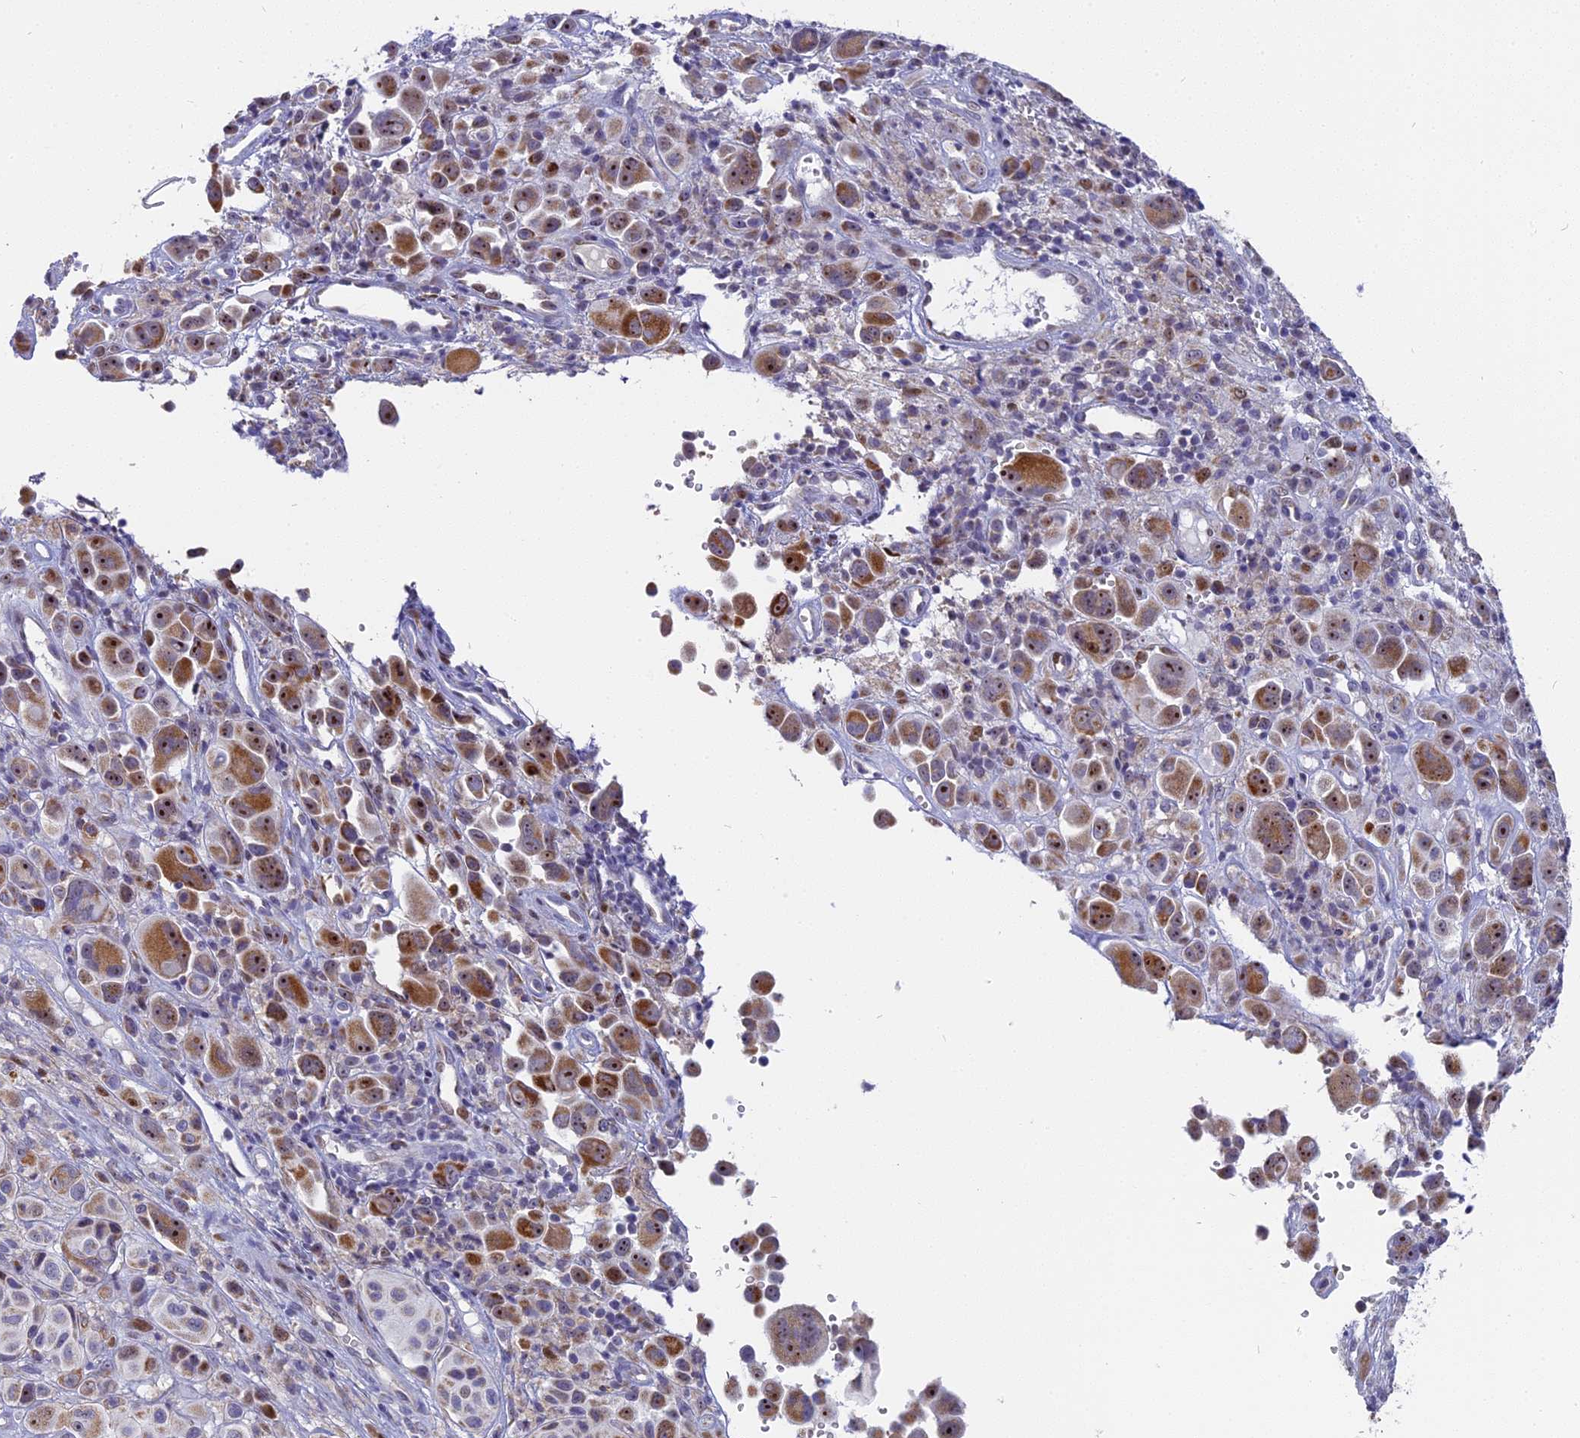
{"staining": {"intensity": "moderate", "quantity": "25%-75%", "location": "cytoplasmic/membranous,nuclear"}, "tissue": "melanoma", "cell_type": "Tumor cells", "image_type": "cancer", "snomed": [{"axis": "morphology", "description": "Malignant melanoma, NOS"}, {"axis": "topography", "description": "Skin of trunk"}], "caption": "Tumor cells demonstrate medium levels of moderate cytoplasmic/membranous and nuclear expression in about 25%-75% of cells in melanoma.", "gene": "DTWD1", "patient": {"sex": "male", "age": 71}}